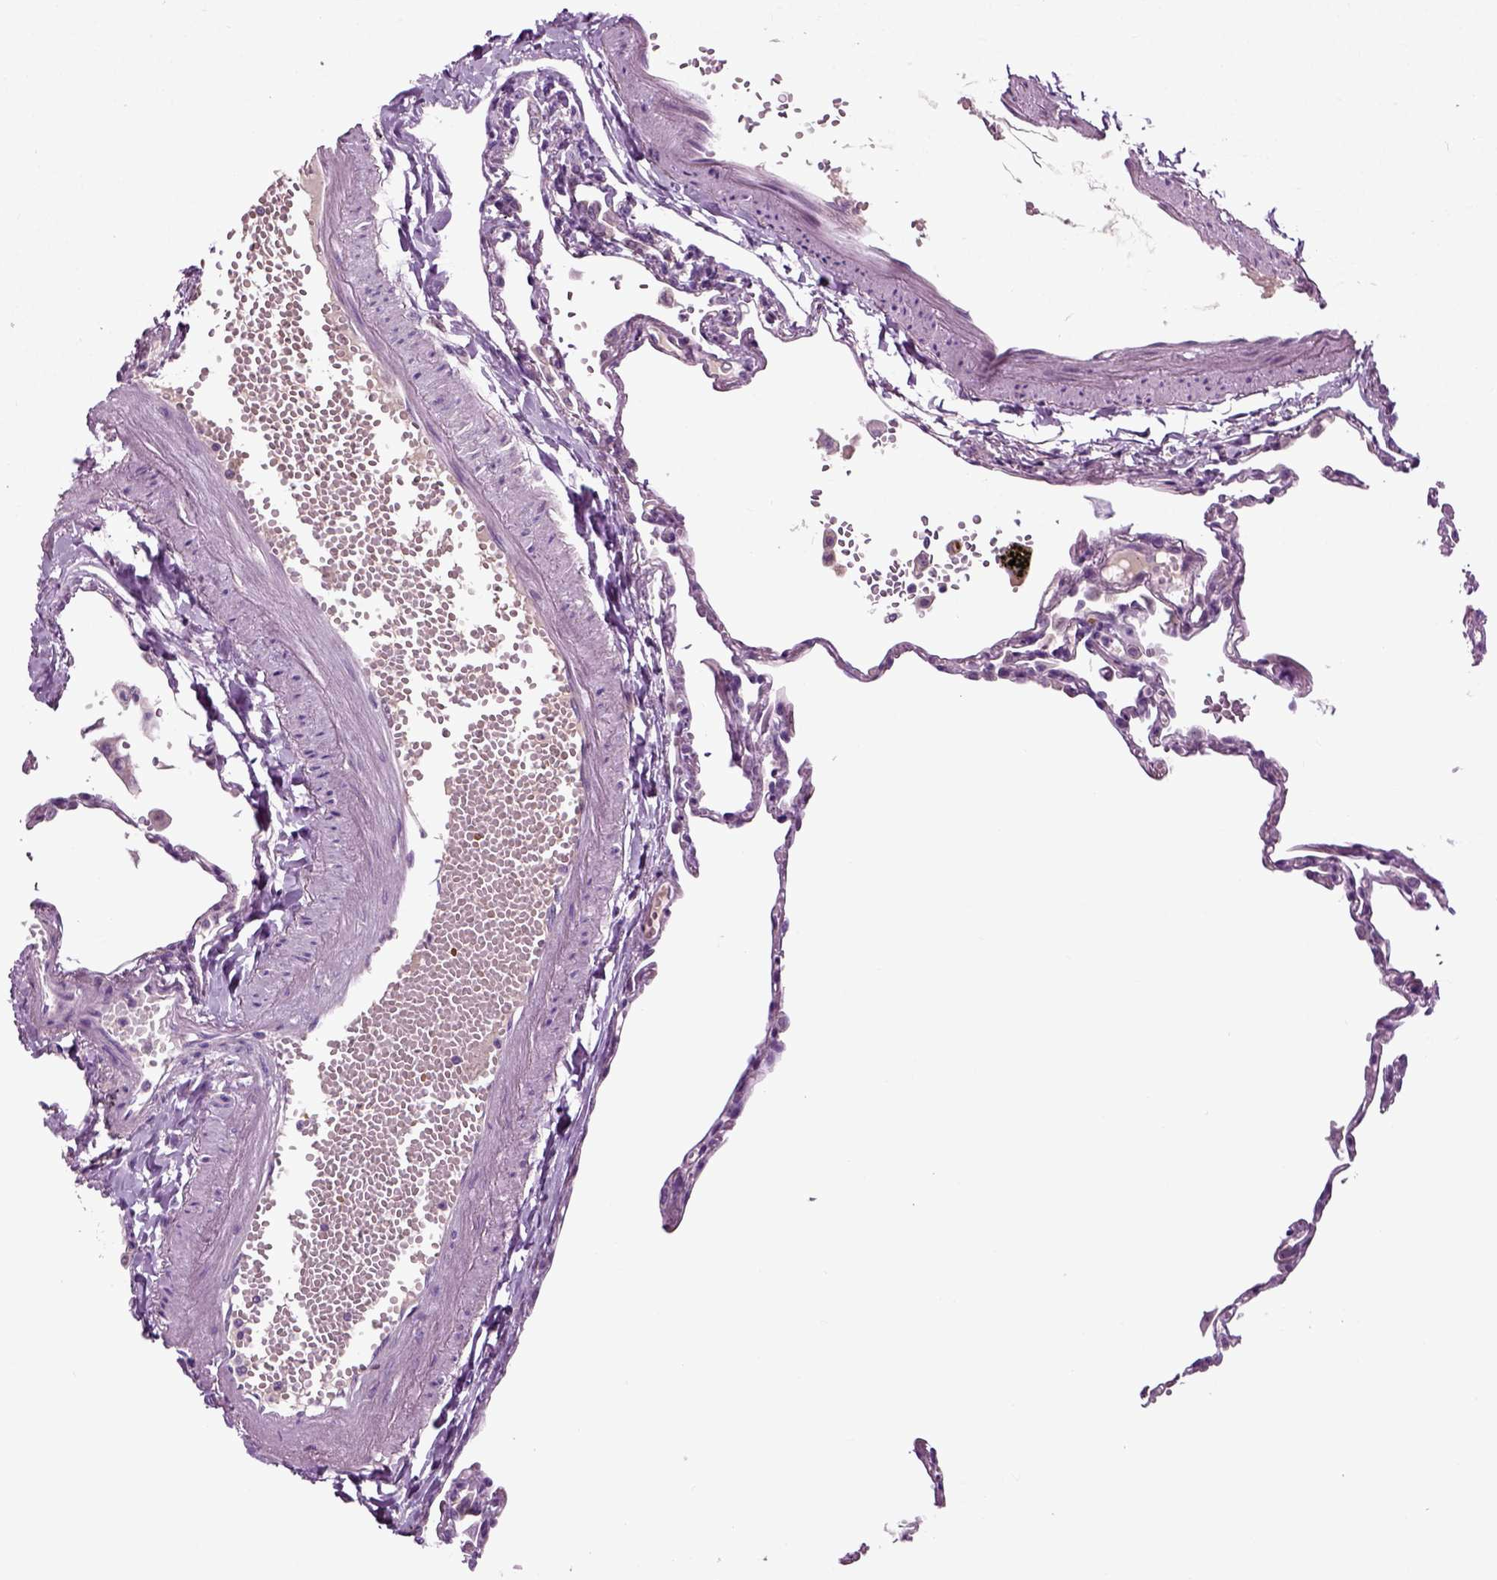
{"staining": {"intensity": "negative", "quantity": "none", "location": "none"}, "tissue": "lung", "cell_type": "Alveolar cells", "image_type": "normal", "snomed": [{"axis": "morphology", "description": "Normal tissue, NOS"}, {"axis": "topography", "description": "Lung"}], "caption": "There is no significant expression in alveolar cells of lung. (Brightfield microscopy of DAB (3,3'-diaminobenzidine) immunohistochemistry at high magnification).", "gene": "SPATA17", "patient": {"sex": "male", "age": 78}}